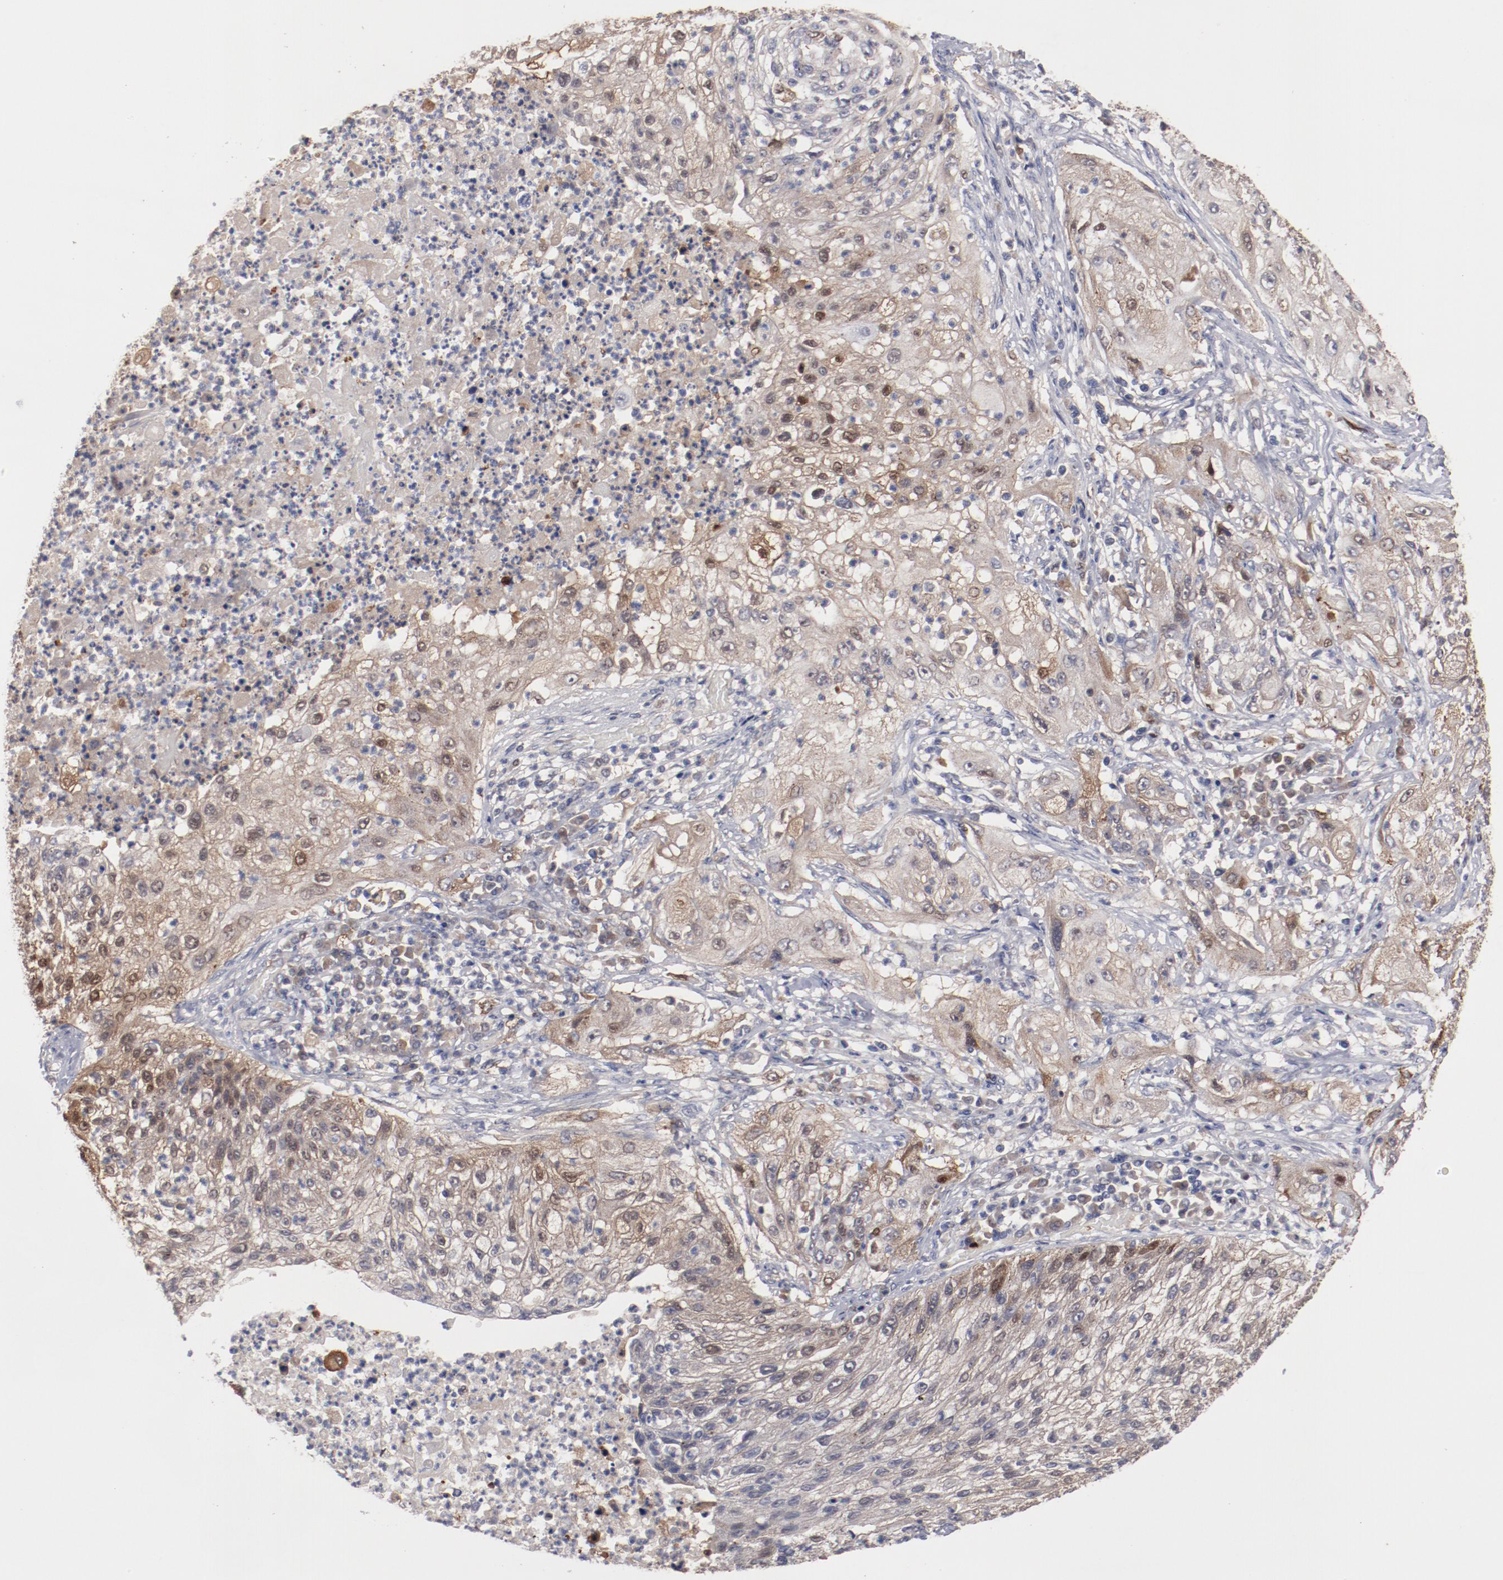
{"staining": {"intensity": "weak", "quantity": "25%-75%", "location": "cytoplasmic/membranous"}, "tissue": "lung cancer", "cell_type": "Tumor cells", "image_type": "cancer", "snomed": [{"axis": "morphology", "description": "Inflammation, NOS"}, {"axis": "morphology", "description": "Squamous cell carcinoma, NOS"}, {"axis": "topography", "description": "Lymph node"}, {"axis": "topography", "description": "Soft tissue"}, {"axis": "topography", "description": "Lung"}], "caption": "Weak cytoplasmic/membranous staining for a protein is identified in about 25%-75% of tumor cells of squamous cell carcinoma (lung) using immunohistochemistry.", "gene": "DNAAF2", "patient": {"sex": "male", "age": 66}}